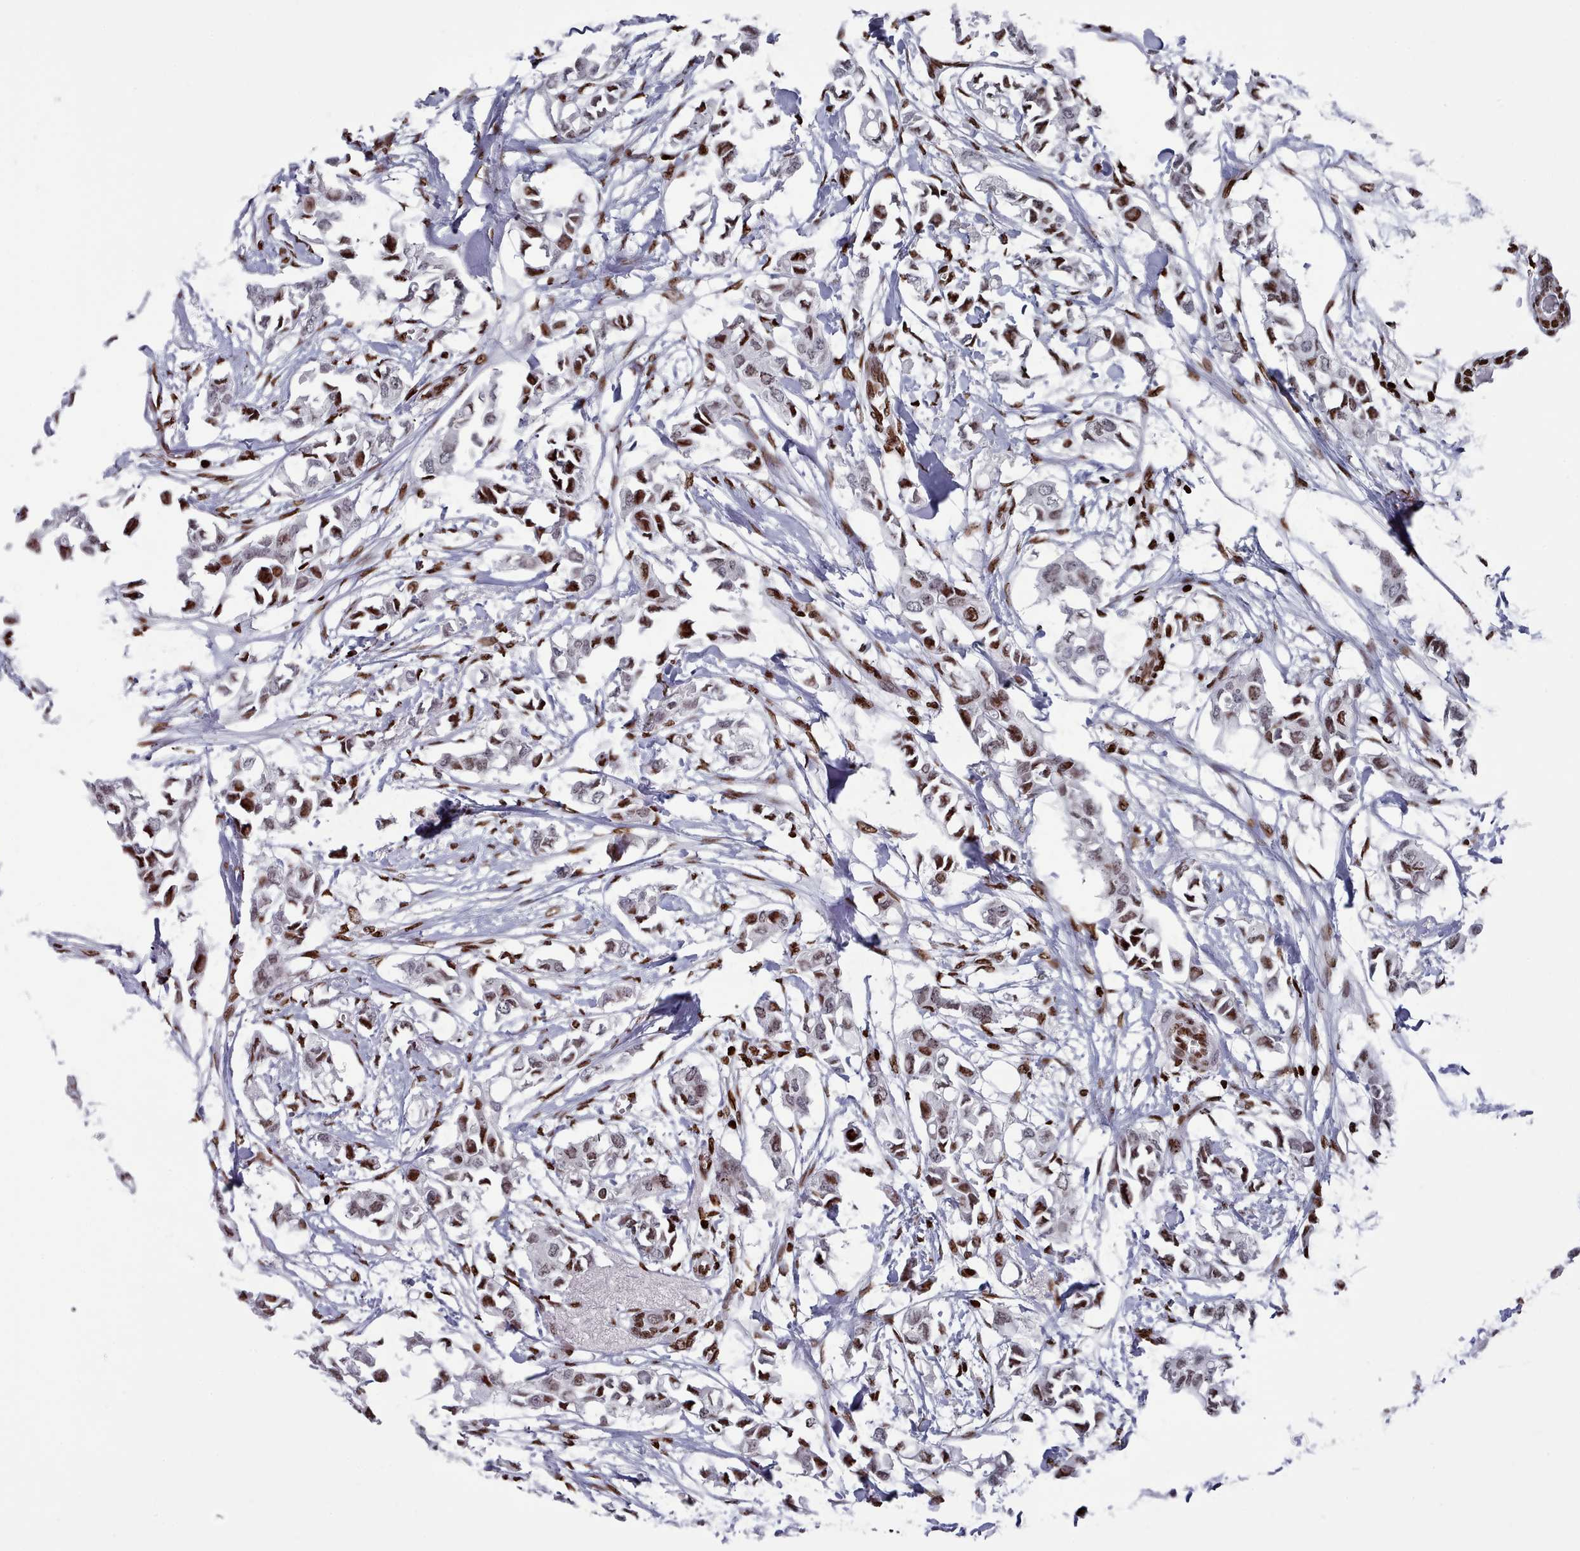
{"staining": {"intensity": "moderate", "quantity": ">75%", "location": "nuclear"}, "tissue": "breast cancer", "cell_type": "Tumor cells", "image_type": "cancer", "snomed": [{"axis": "morphology", "description": "Duct carcinoma"}, {"axis": "topography", "description": "Breast"}], "caption": "Breast invasive ductal carcinoma stained with a brown dye displays moderate nuclear positive expression in approximately >75% of tumor cells.", "gene": "PCDHB12", "patient": {"sex": "female", "age": 41}}